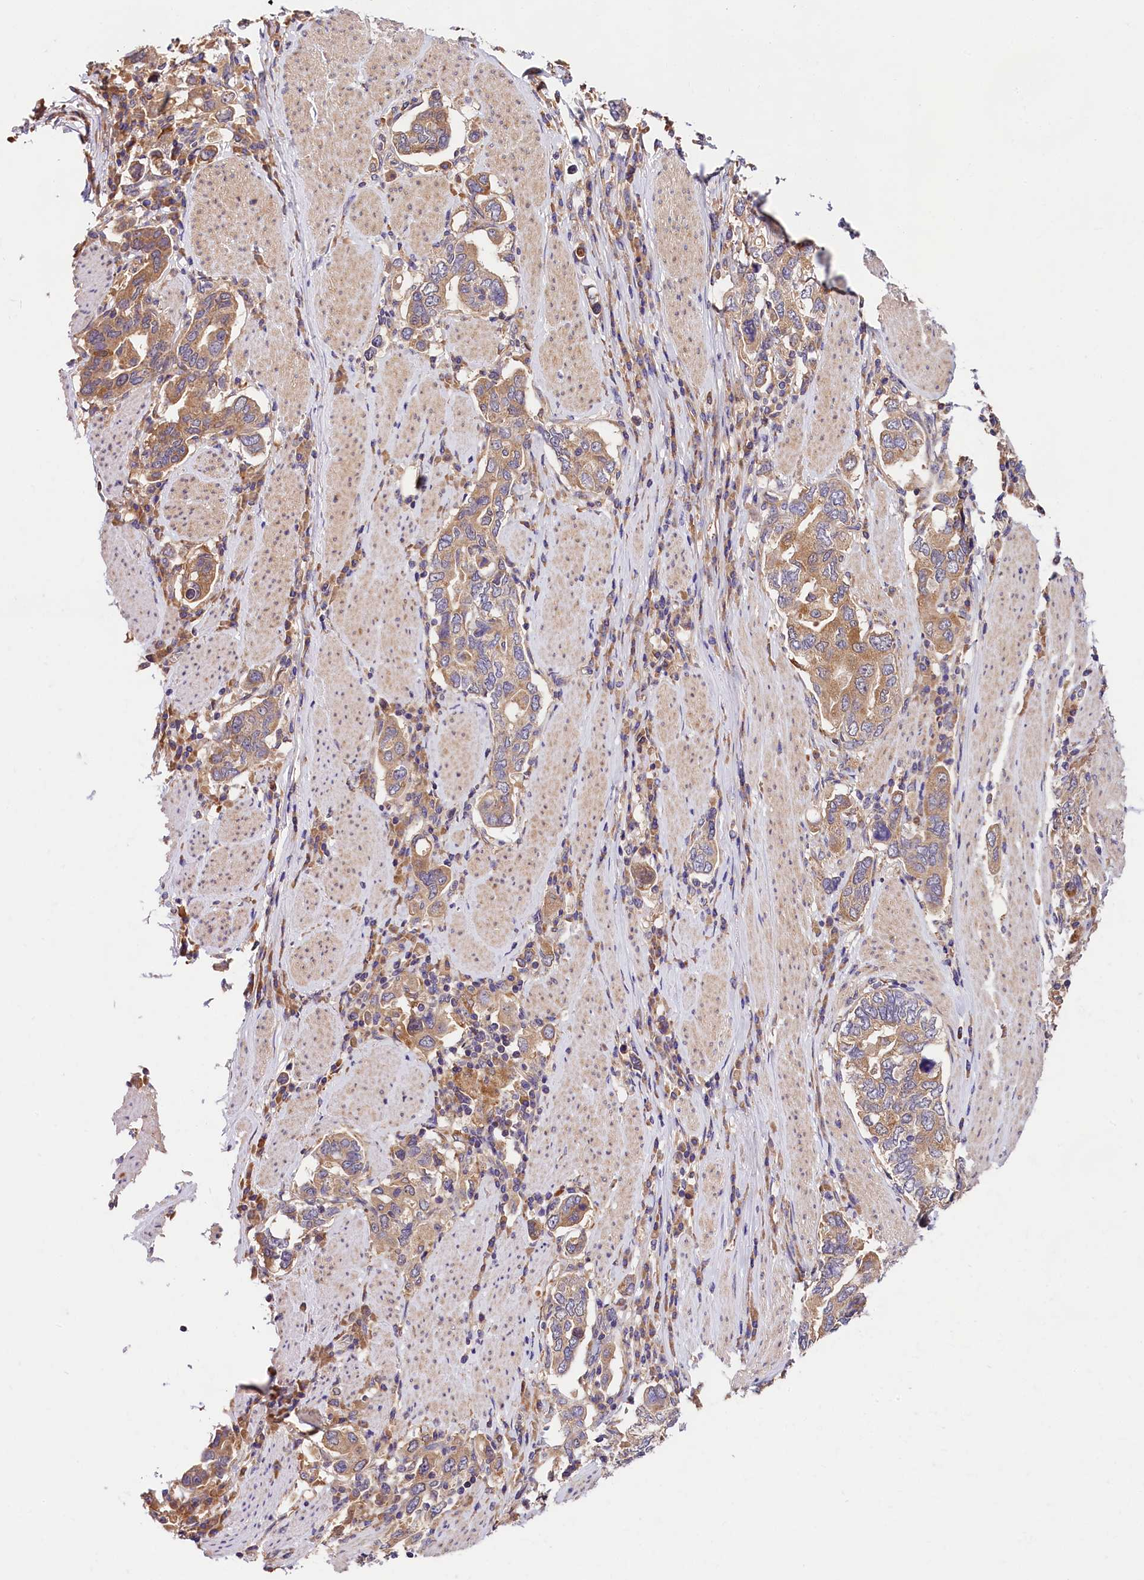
{"staining": {"intensity": "moderate", "quantity": ">75%", "location": "cytoplasmic/membranous"}, "tissue": "stomach cancer", "cell_type": "Tumor cells", "image_type": "cancer", "snomed": [{"axis": "morphology", "description": "Adenocarcinoma, NOS"}, {"axis": "topography", "description": "Stomach, upper"}, {"axis": "topography", "description": "Stomach"}], "caption": "Immunohistochemical staining of human stomach adenocarcinoma shows moderate cytoplasmic/membranous protein staining in approximately >75% of tumor cells.", "gene": "SPG11", "patient": {"sex": "male", "age": 62}}